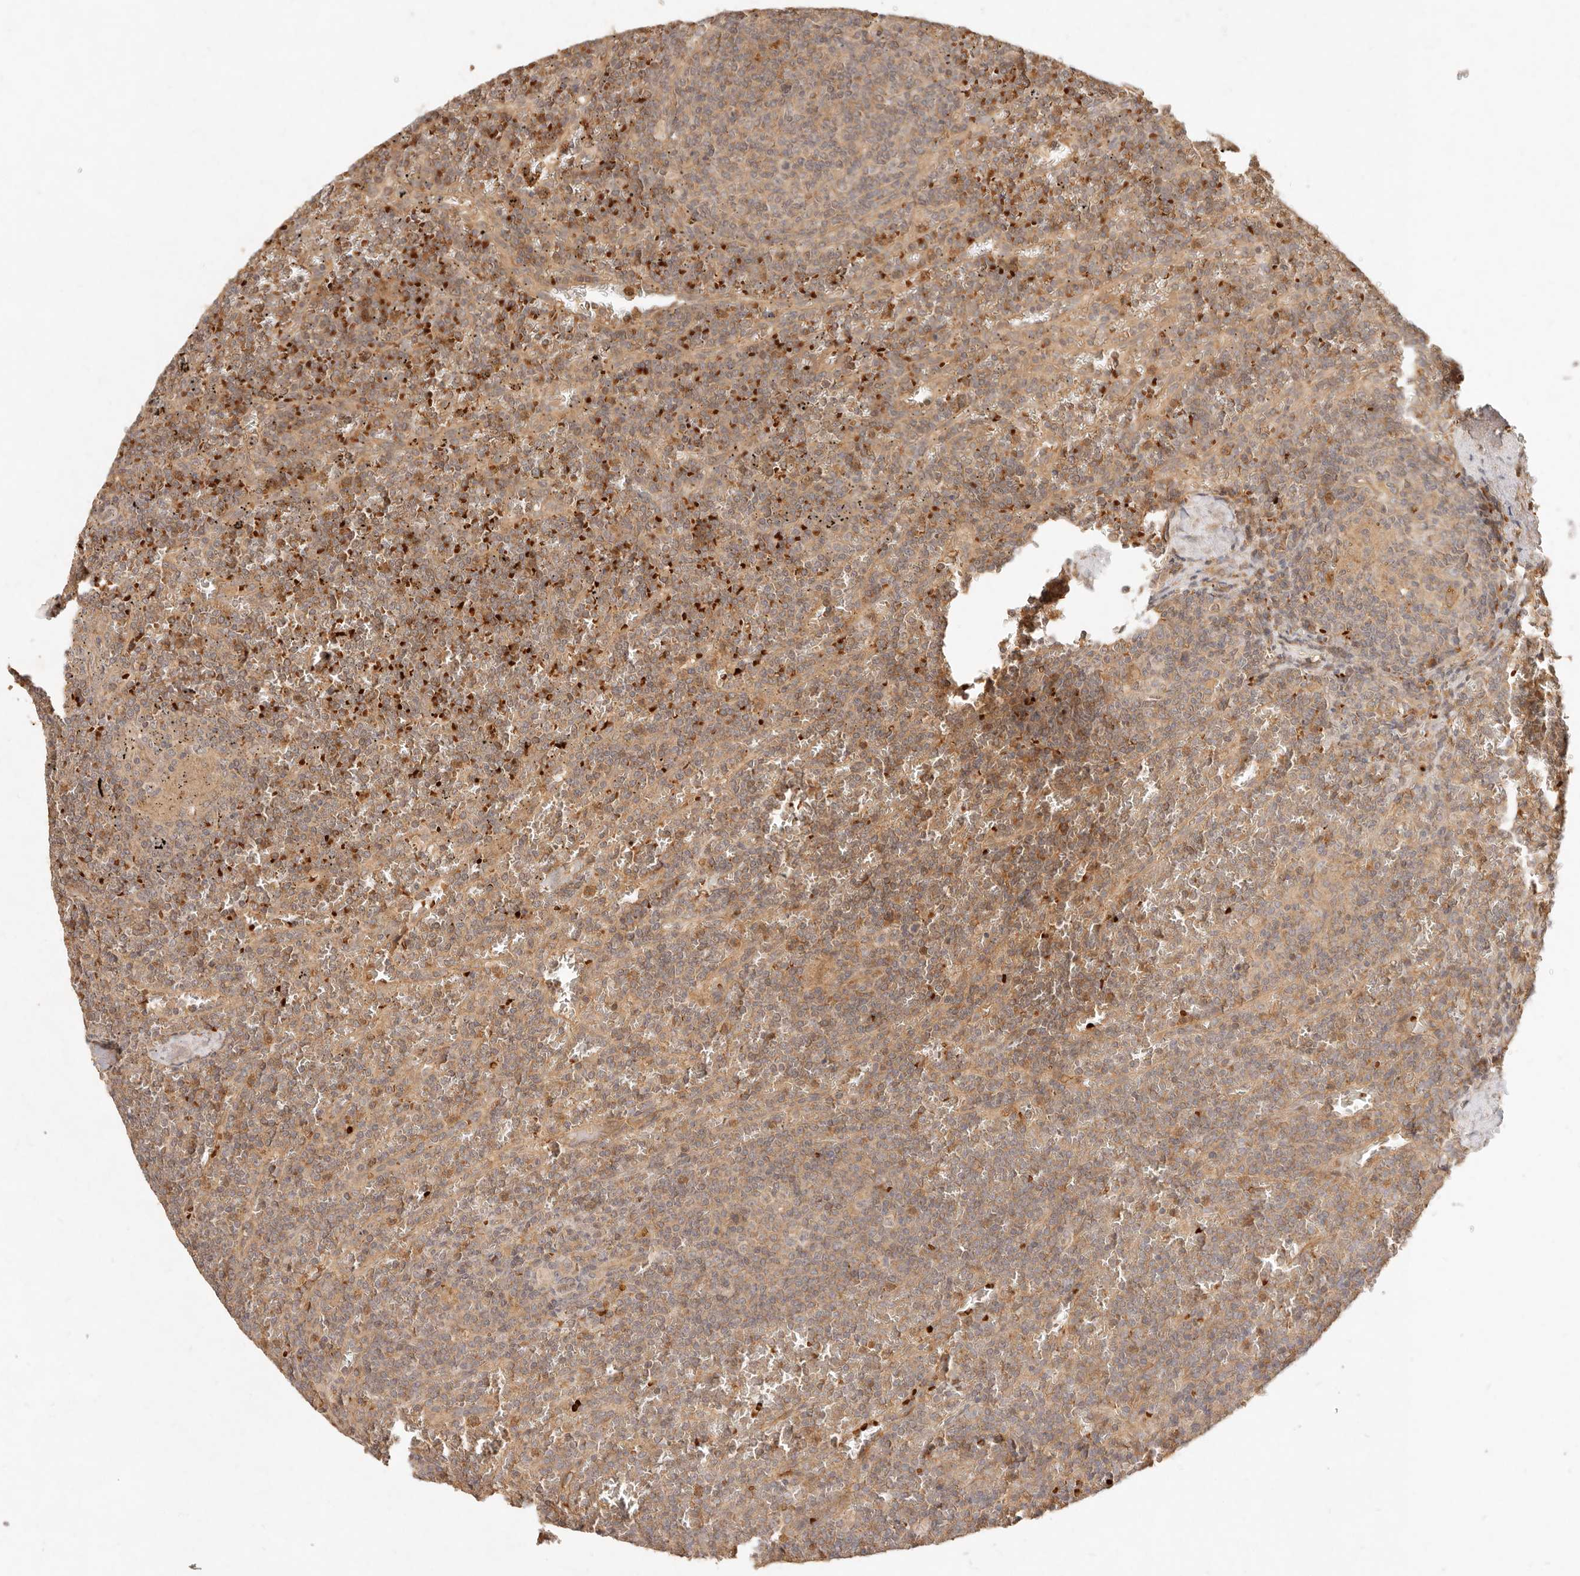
{"staining": {"intensity": "moderate", "quantity": "25%-75%", "location": "cytoplasmic/membranous"}, "tissue": "lymphoma", "cell_type": "Tumor cells", "image_type": "cancer", "snomed": [{"axis": "morphology", "description": "Malignant lymphoma, non-Hodgkin's type, Low grade"}, {"axis": "topography", "description": "Spleen"}], "caption": "A medium amount of moderate cytoplasmic/membranous staining is seen in about 25%-75% of tumor cells in lymphoma tissue.", "gene": "FREM2", "patient": {"sex": "female", "age": 19}}